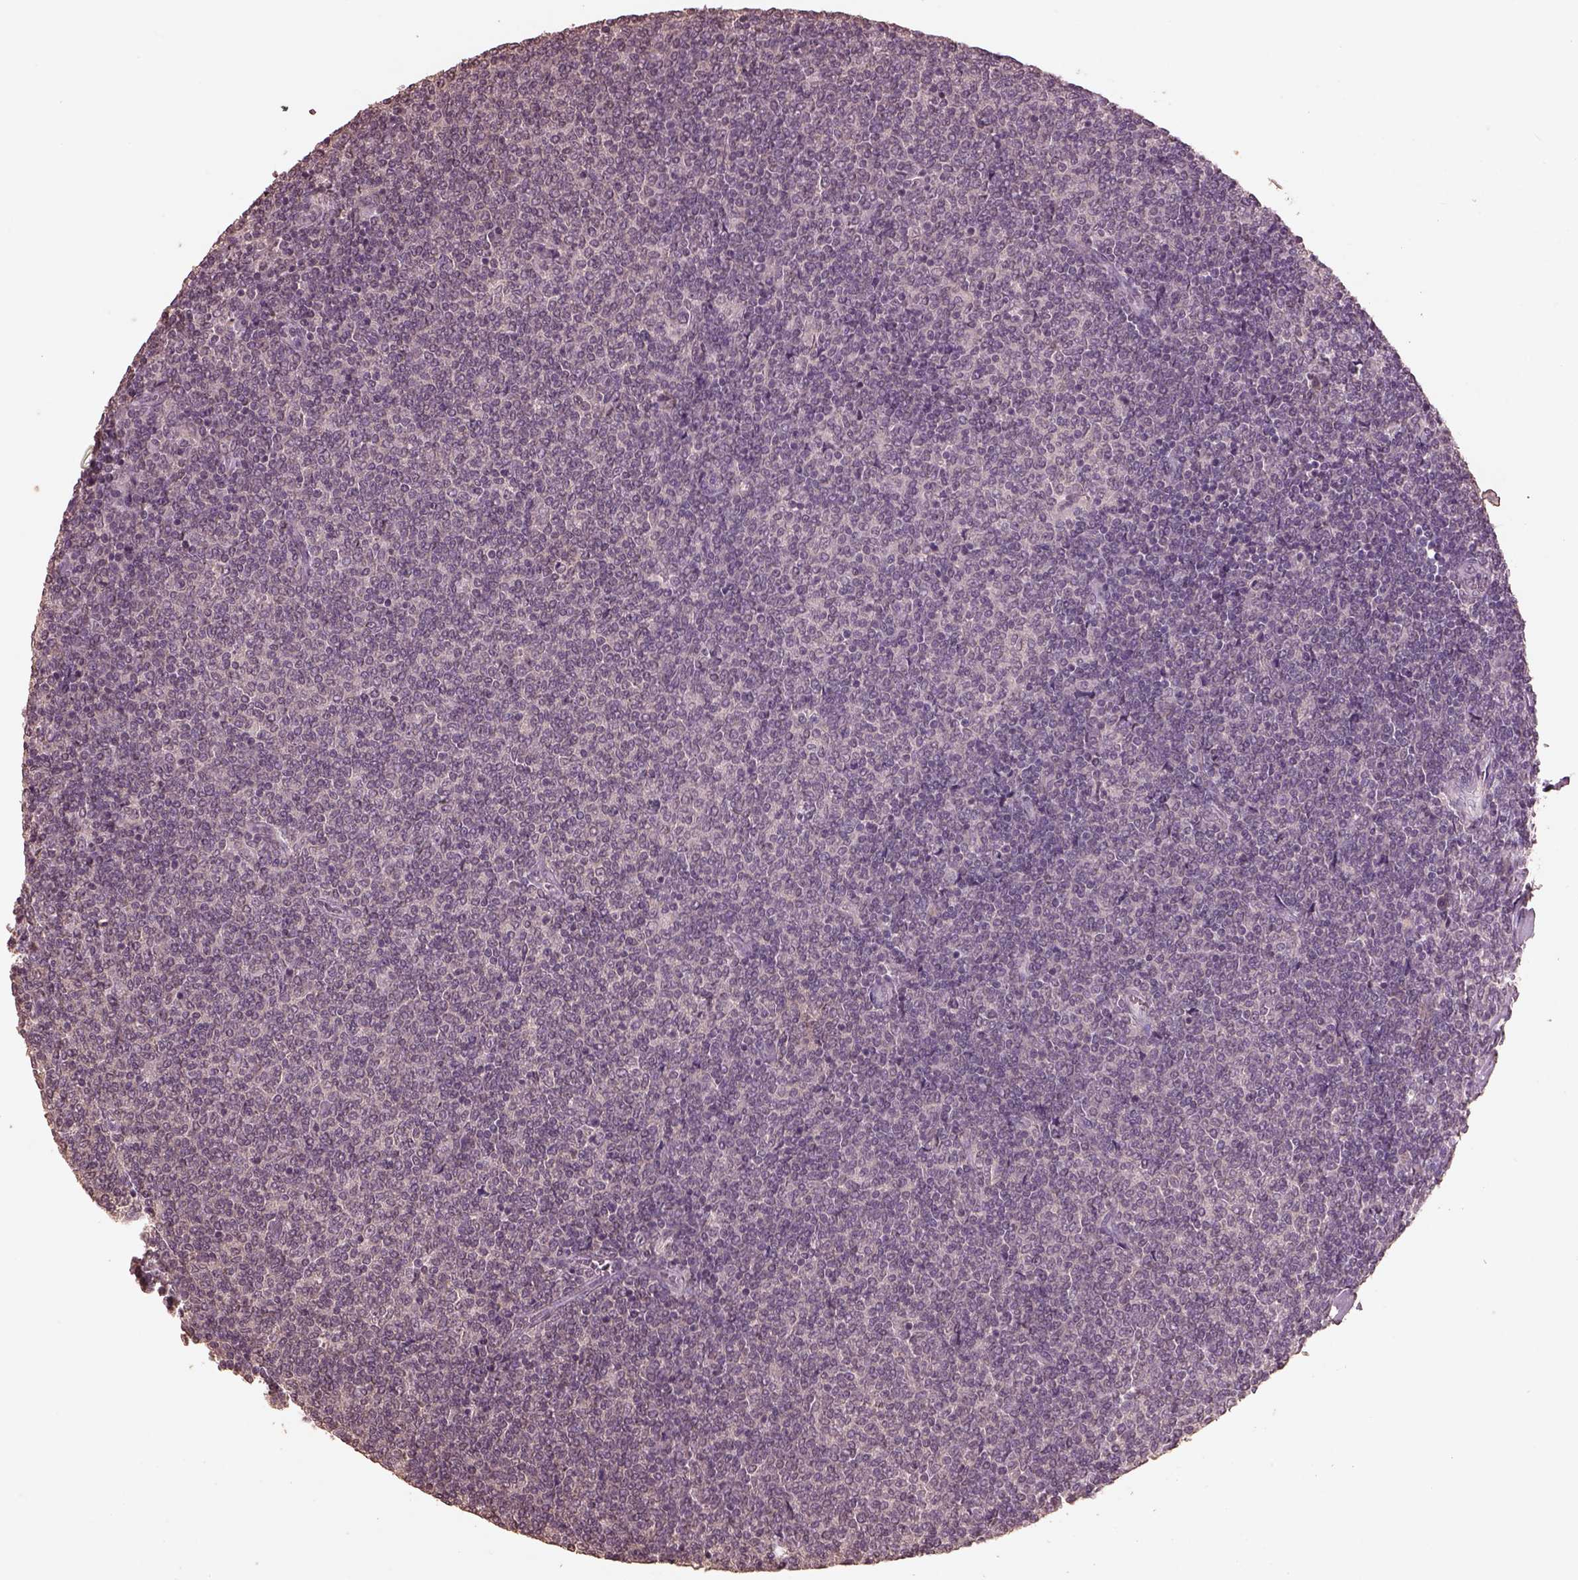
{"staining": {"intensity": "negative", "quantity": "none", "location": "none"}, "tissue": "lymphoma", "cell_type": "Tumor cells", "image_type": "cancer", "snomed": [{"axis": "morphology", "description": "Malignant lymphoma, non-Hodgkin's type, Low grade"}, {"axis": "topography", "description": "Lymph node"}], "caption": "Tumor cells are negative for protein expression in human malignant lymphoma, non-Hodgkin's type (low-grade).", "gene": "CPT1C", "patient": {"sex": "male", "age": 52}}